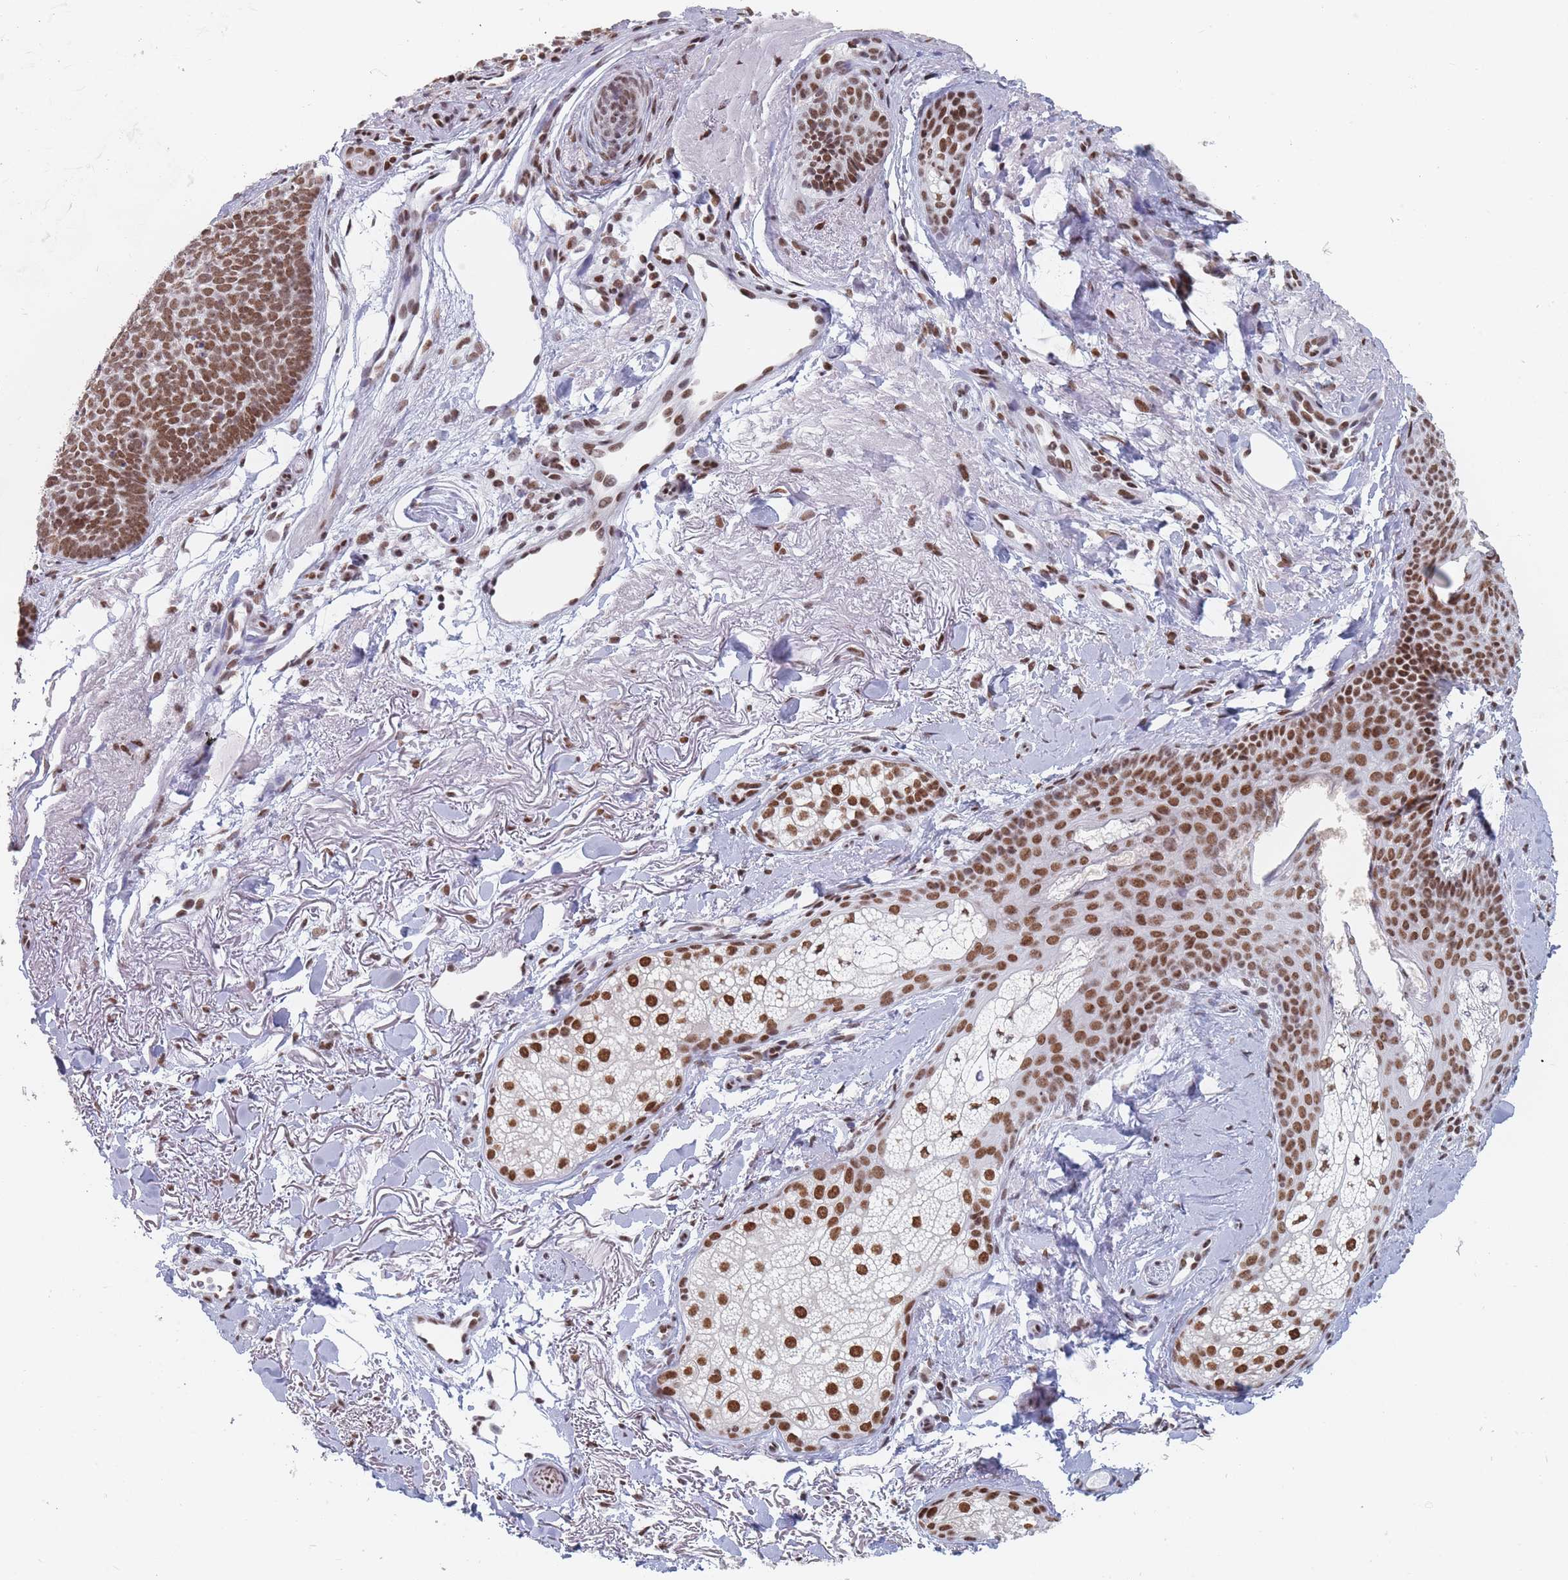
{"staining": {"intensity": "moderate", "quantity": ">75%", "location": "nuclear"}, "tissue": "skin cancer", "cell_type": "Tumor cells", "image_type": "cancer", "snomed": [{"axis": "morphology", "description": "Basal cell carcinoma"}, {"axis": "topography", "description": "Skin"}], "caption": "An image of skin basal cell carcinoma stained for a protein shows moderate nuclear brown staining in tumor cells.", "gene": "SAFB2", "patient": {"sex": "female", "age": 77}}